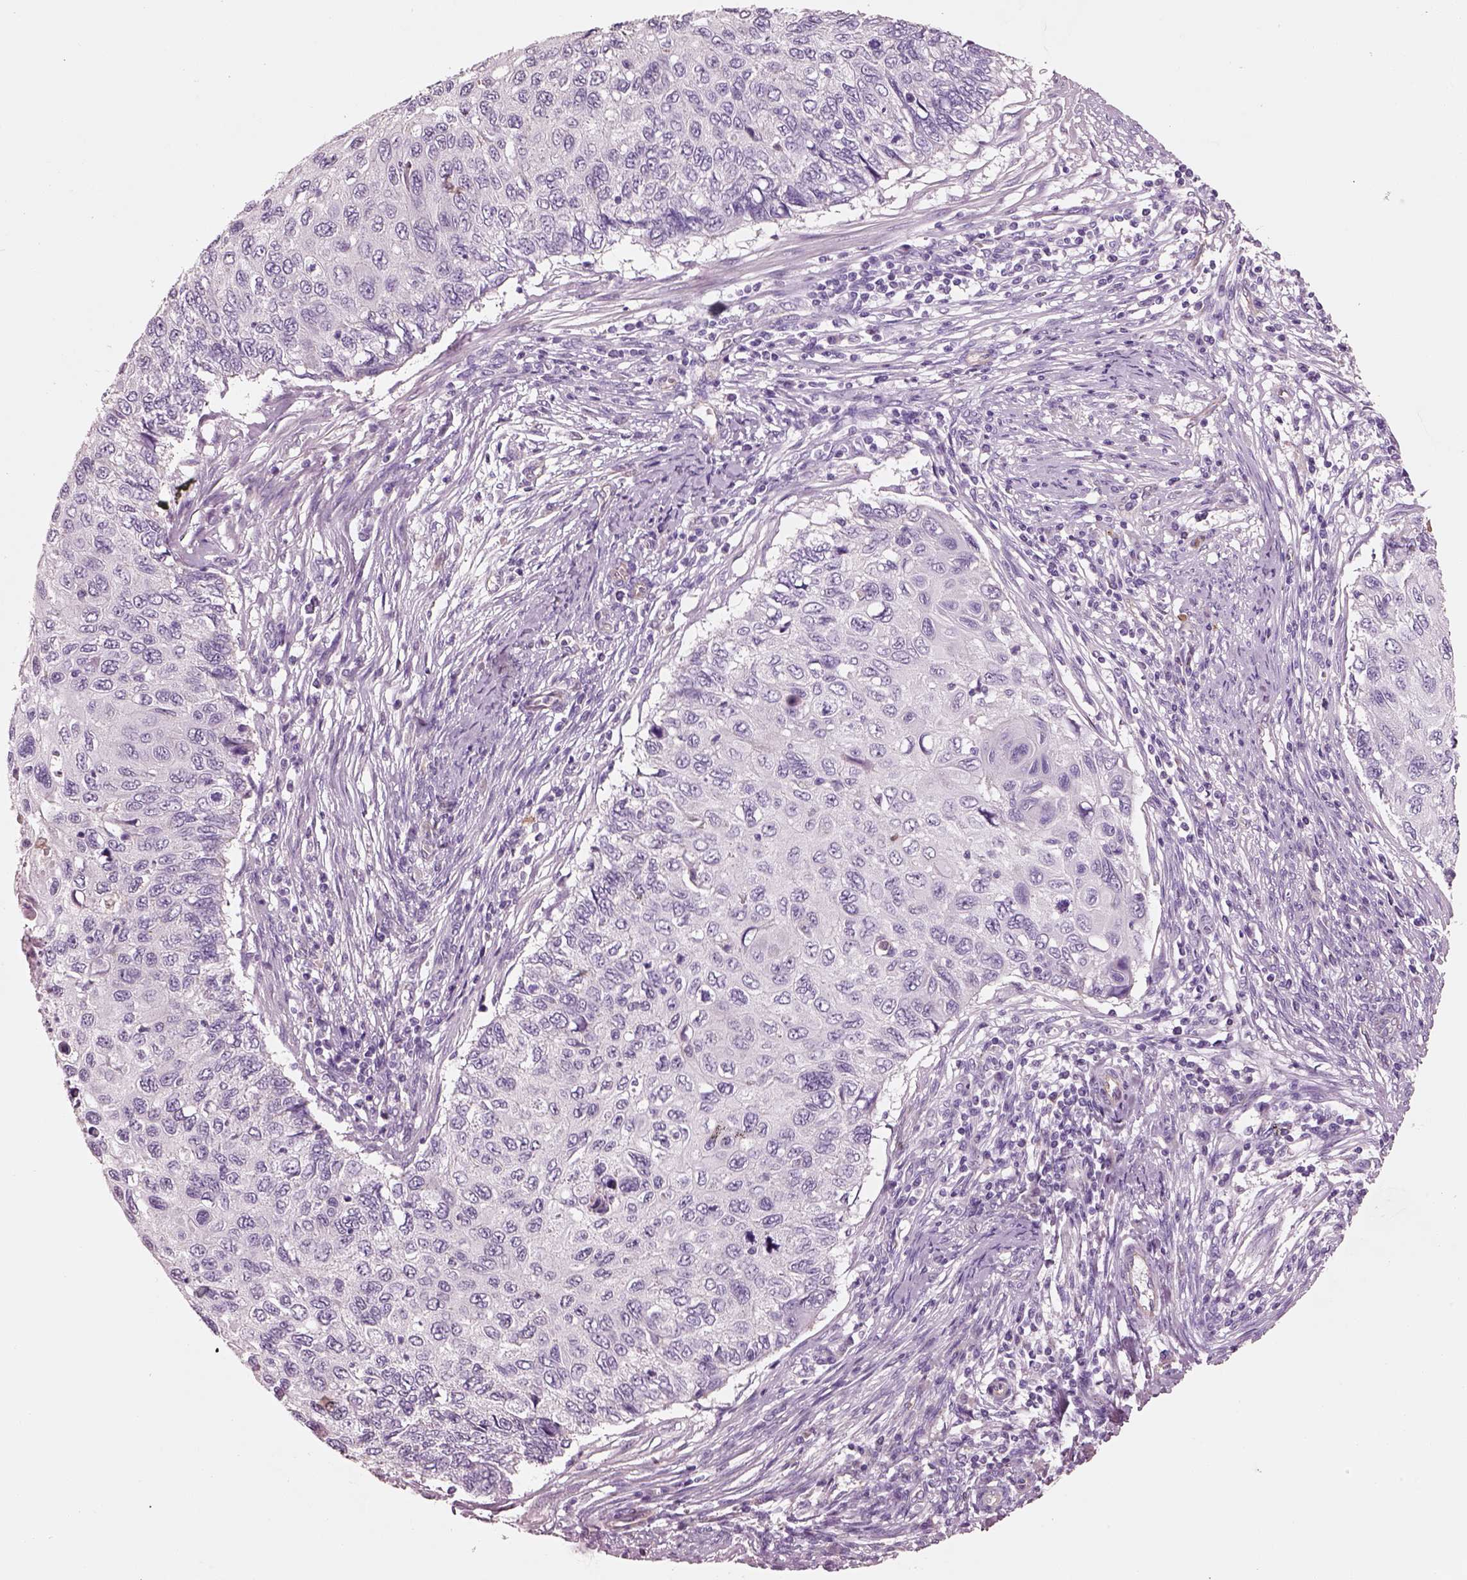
{"staining": {"intensity": "negative", "quantity": "none", "location": "none"}, "tissue": "cervical cancer", "cell_type": "Tumor cells", "image_type": "cancer", "snomed": [{"axis": "morphology", "description": "Squamous cell carcinoma, NOS"}, {"axis": "topography", "description": "Cervix"}], "caption": "An IHC micrograph of cervical cancer is shown. There is no staining in tumor cells of cervical cancer.", "gene": "IGLL1", "patient": {"sex": "female", "age": 70}}